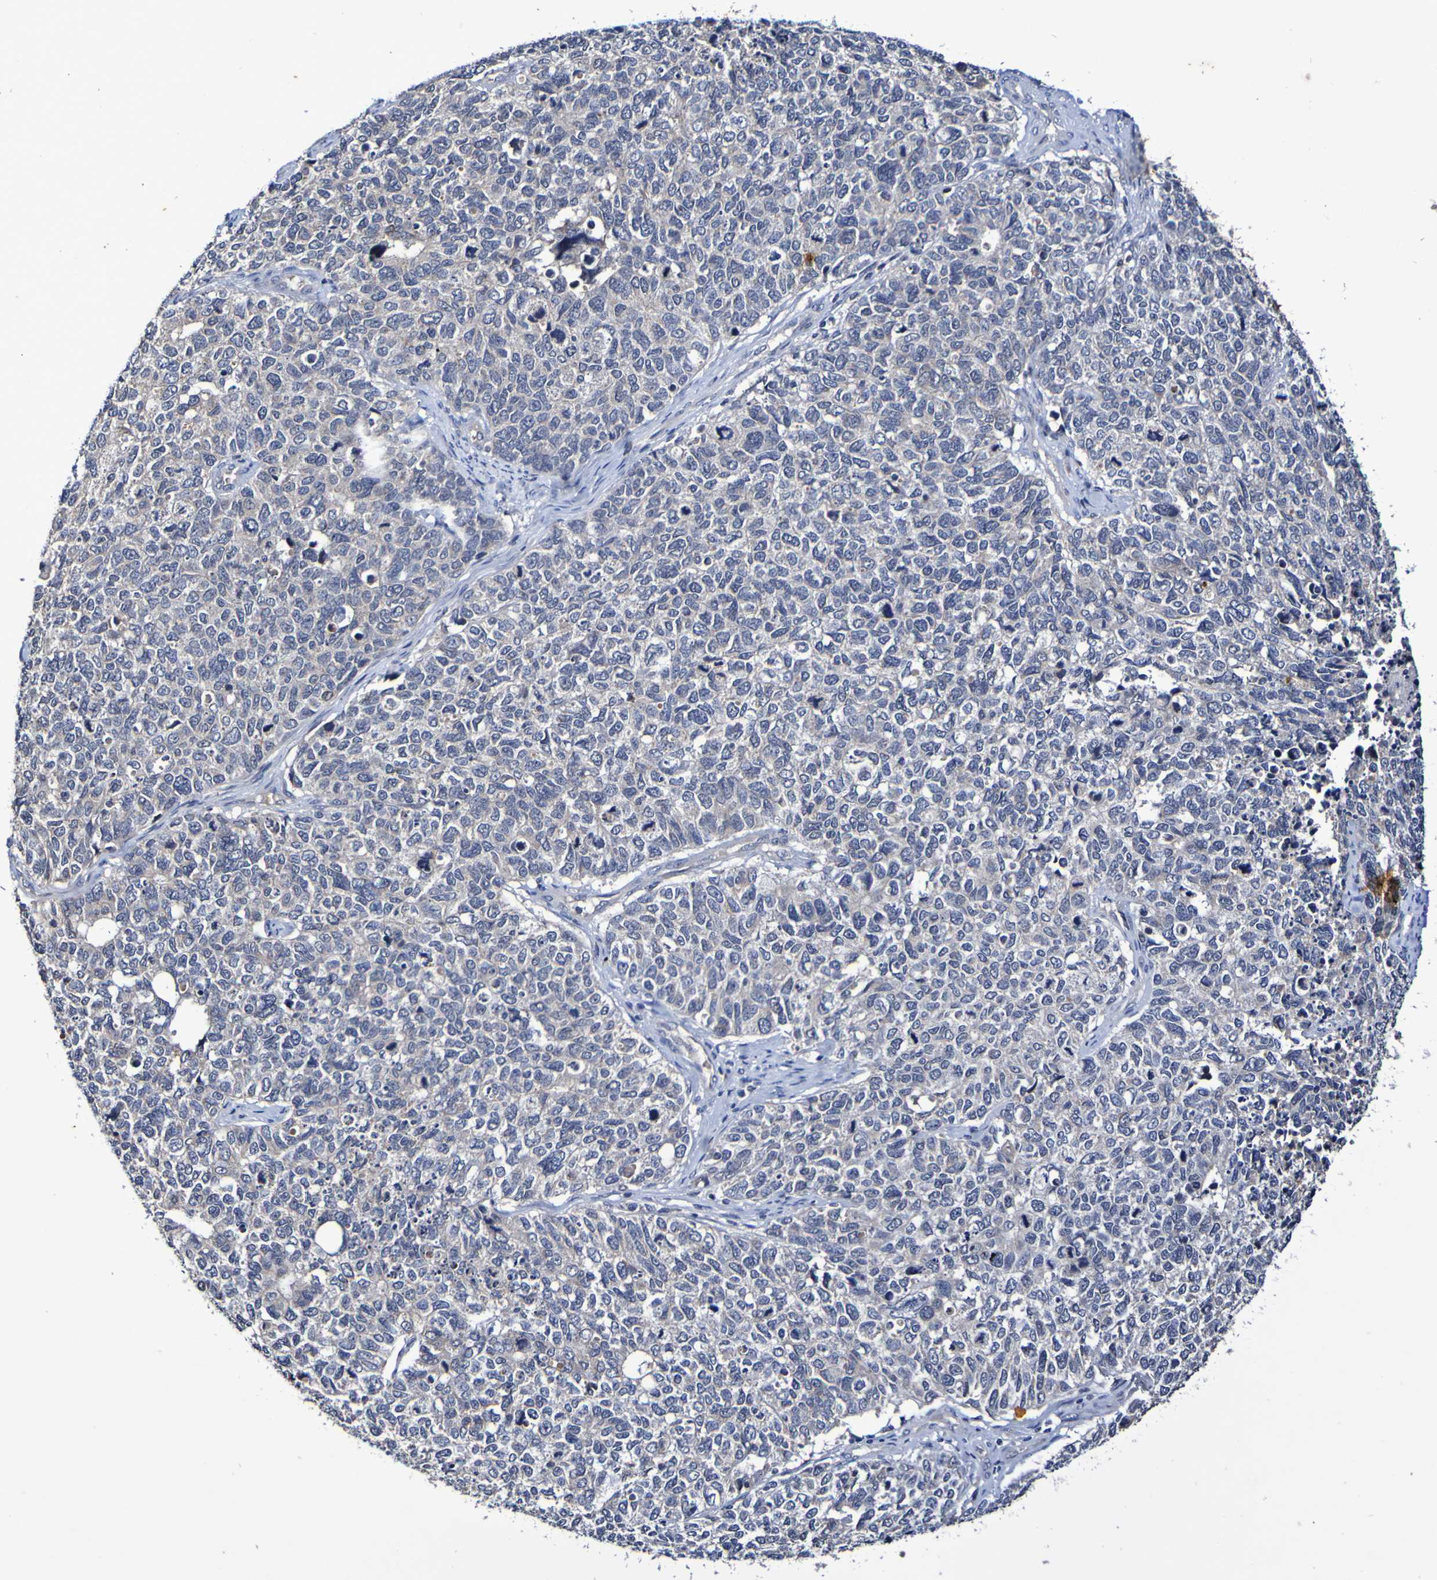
{"staining": {"intensity": "negative", "quantity": "none", "location": "none"}, "tissue": "cervical cancer", "cell_type": "Tumor cells", "image_type": "cancer", "snomed": [{"axis": "morphology", "description": "Squamous cell carcinoma, NOS"}, {"axis": "topography", "description": "Cervix"}], "caption": "High magnification brightfield microscopy of cervical cancer stained with DAB (brown) and counterstained with hematoxylin (blue): tumor cells show no significant positivity.", "gene": "PTP4A2", "patient": {"sex": "female", "age": 63}}